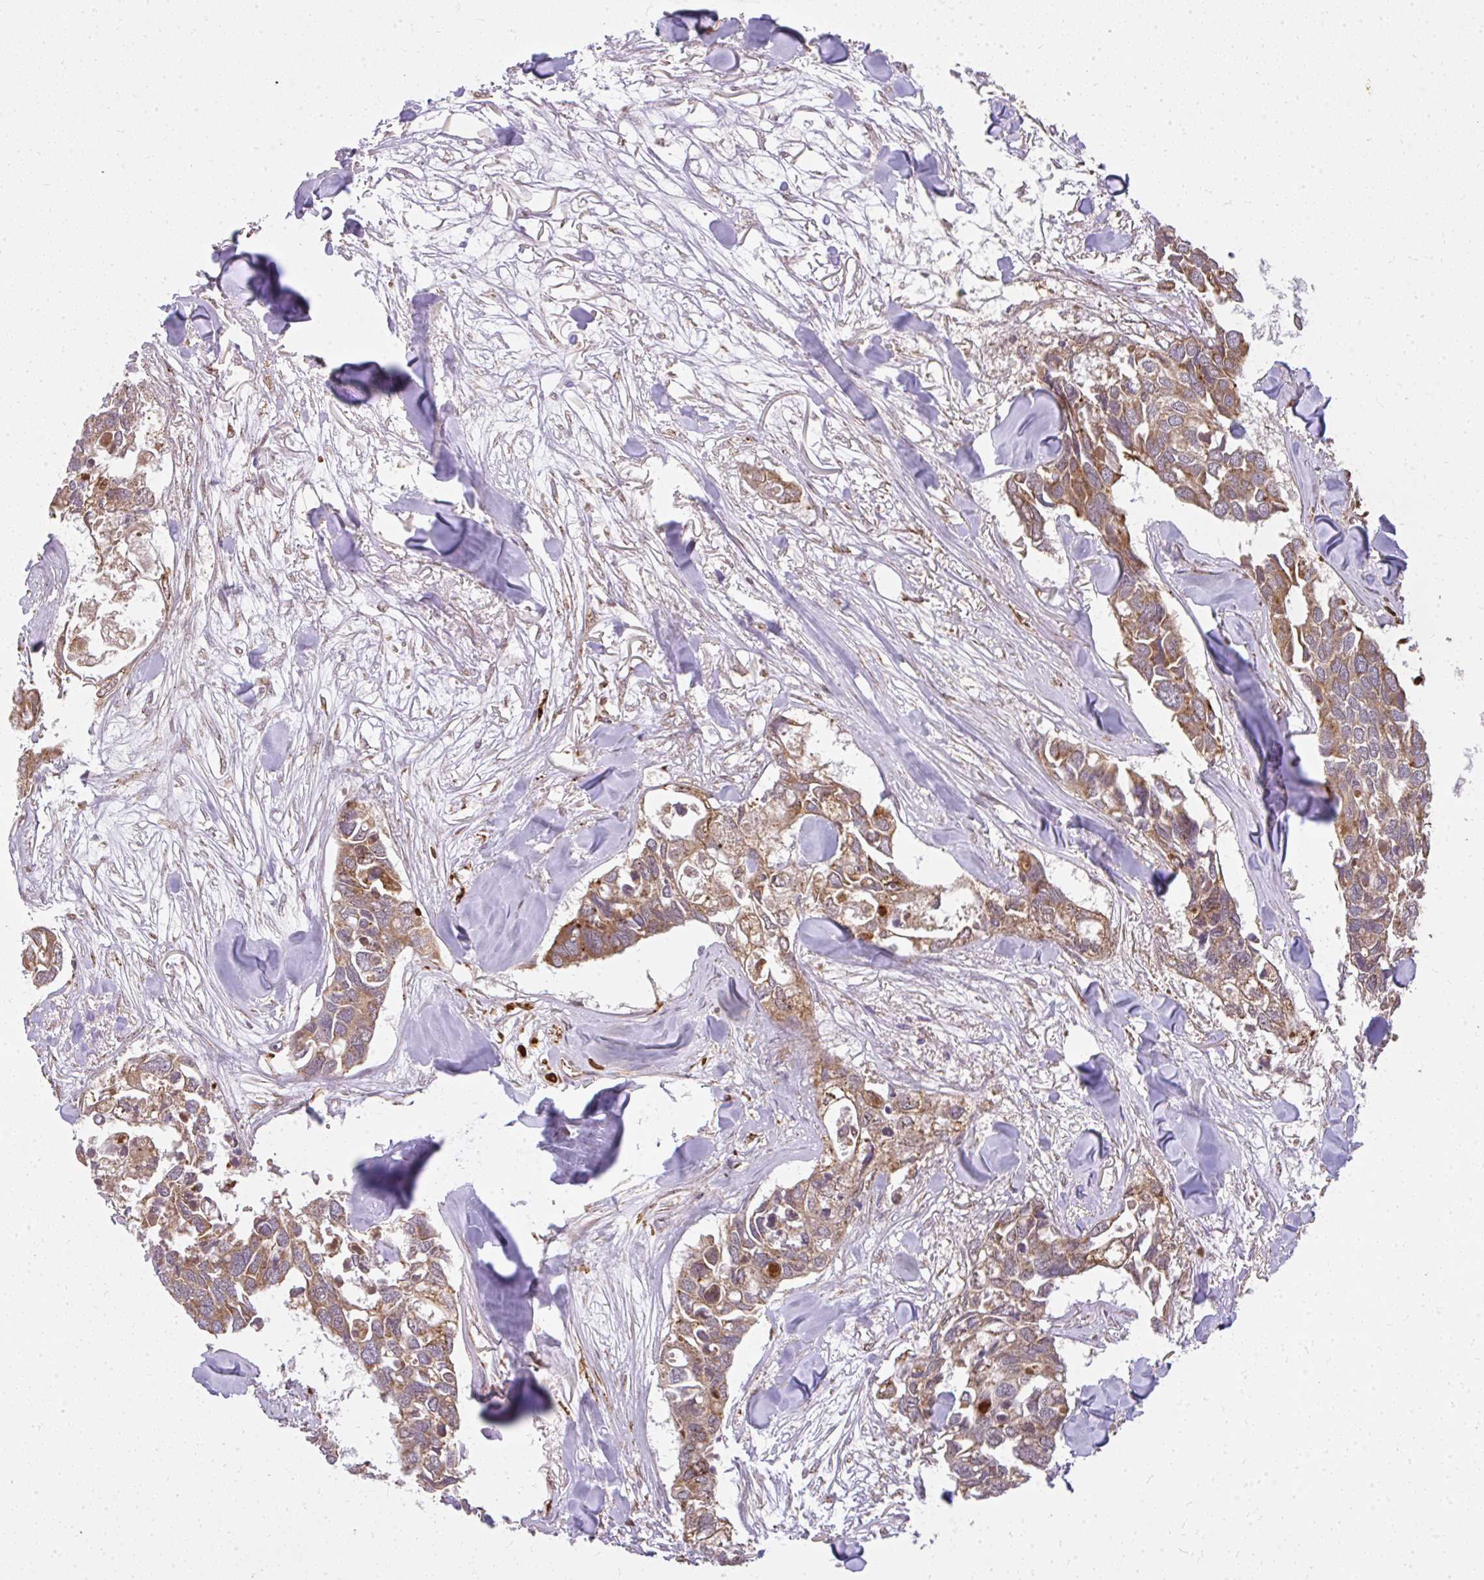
{"staining": {"intensity": "moderate", "quantity": ">75%", "location": "cytoplasmic/membranous"}, "tissue": "breast cancer", "cell_type": "Tumor cells", "image_type": "cancer", "snomed": [{"axis": "morphology", "description": "Duct carcinoma"}, {"axis": "topography", "description": "Breast"}], "caption": "An immunohistochemistry image of neoplastic tissue is shown. Protein staining in brown labels moderate cytoplasmic/membranous positivity in breast intraductal carcinoma within tumor cells.", "gene": "GNS", "patient": {"sex": "female", "age": 83}}